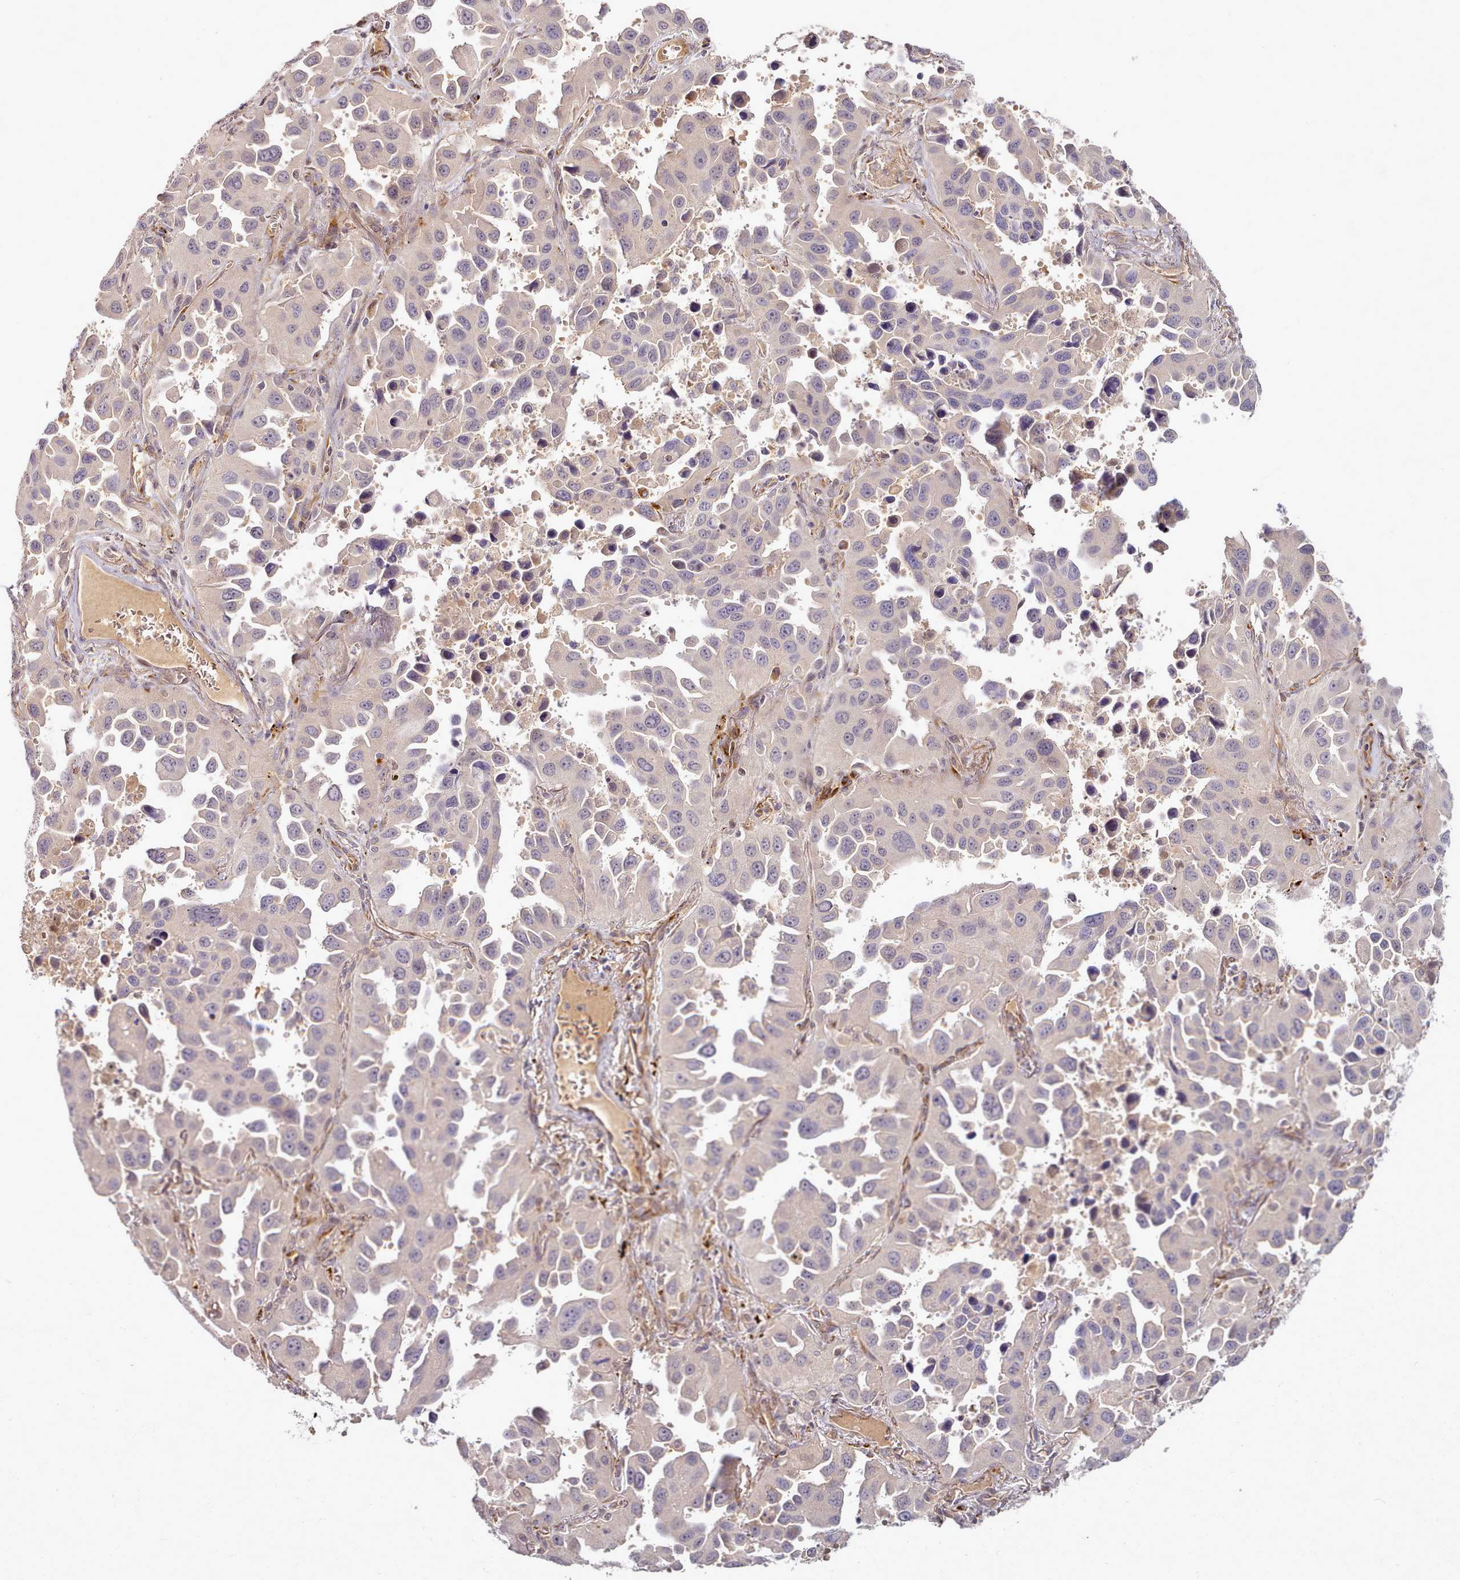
{"staining": {"intensity": "negative", "quantity": "none", "location": "none"}, "tissue": "lung cancer", "cell_type": "Tumor cells", "image_type": "cancer", "snomed": [{"axis": "morphology", "description": "Adenocarcinoma, NOS"}, {"axis": "topography", "description": "Lung"}], "caption": "IHC of lung adenocarcinoma demonstrates no positivity in tumor cells. (Brightfield microscopy of DAB immunohistochemistry (IHC) at high magnification).", "gene": "C1QTNF5", "patient": {"sex": "male", "age": 66}}